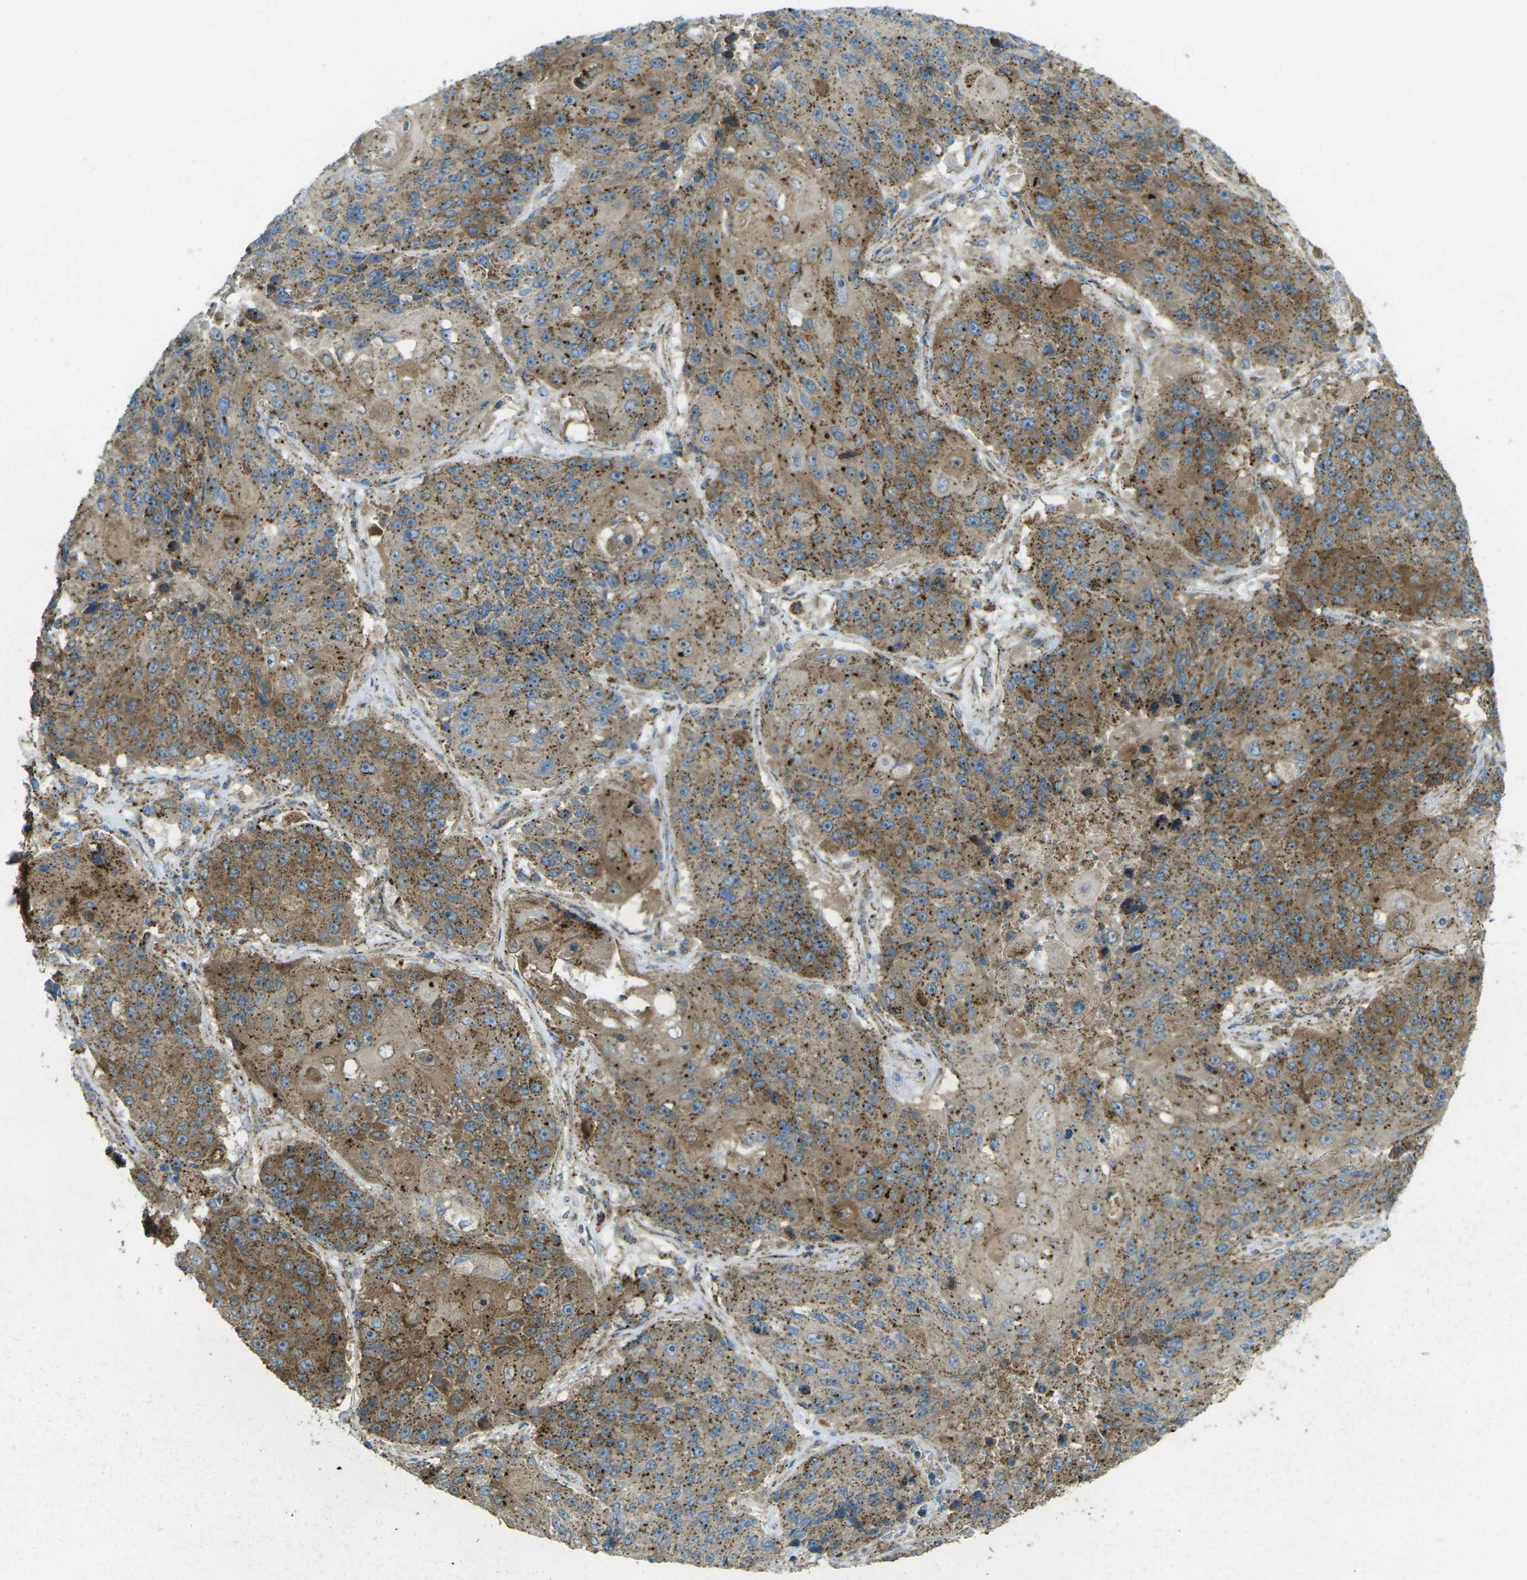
{"staining": {"intensity": "moderate", "quantity": ">75%", "location": "cytoplasmic/membranous"}, "tissue": "lung cancer", "cell_type": "Tumor cells", "image_type": "cancer", "snomed": [{"axis": "morphology", "description": "Squamous cell carcinoma, NOS"}, {"axis": "topography", "description": "Lung"}], "caption": "Immunohistochemical staining of human lung cancer (squamous cell carcinoma) displays moderate cytoplasmic/membranous protein positivity in about >75% of tumor cells. Using DAB (3,3'-diaminobenzidine) (brown) and hematoxylin (blue) stains, captured at high magnification using brightfield microscopy.", "gene": "CHMP3", "patient": {"sex": "male", "age": 61}}